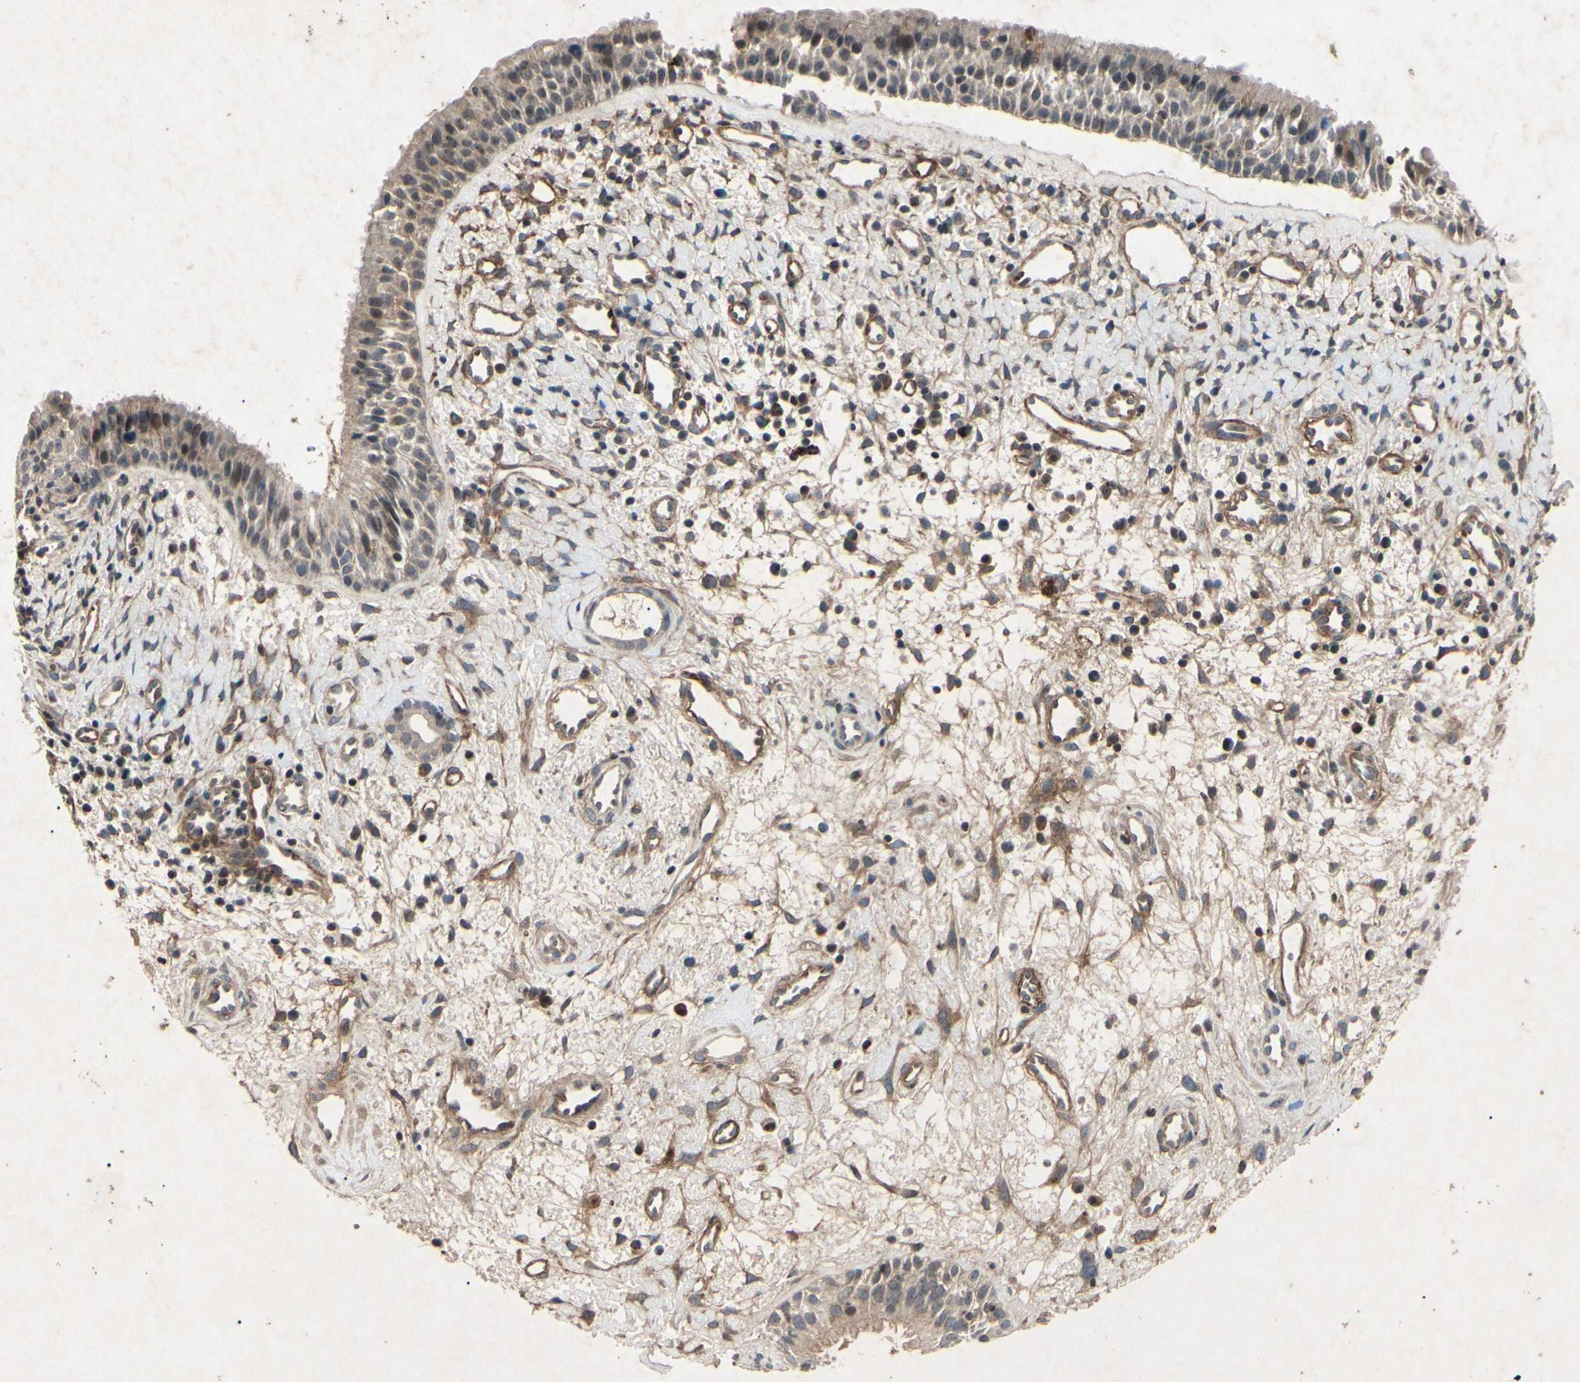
{"staining": {"intensity": "weak", "quantity": "25%-75%", "location": "cytoplasmic/membranous"}, "tissue": "nasopharynx", "cell_type": "Respiratory epithelial cells", "image_type": "normal", "snomed": [{"axis": "morphology", "description": "Normal tissue, NOS"}, {"axis": "topography", "description": "Nasopharynx"}], "caption": "Immunohistochemistry (DAB) staining of unremarkable nasopharynx shows weak cytoplasmic/membranous protein positivity in about 25%-75% of respiratory epithelial cells.", "gene": "AEBP1", "patient": {"sex": "male", "age": 22}}